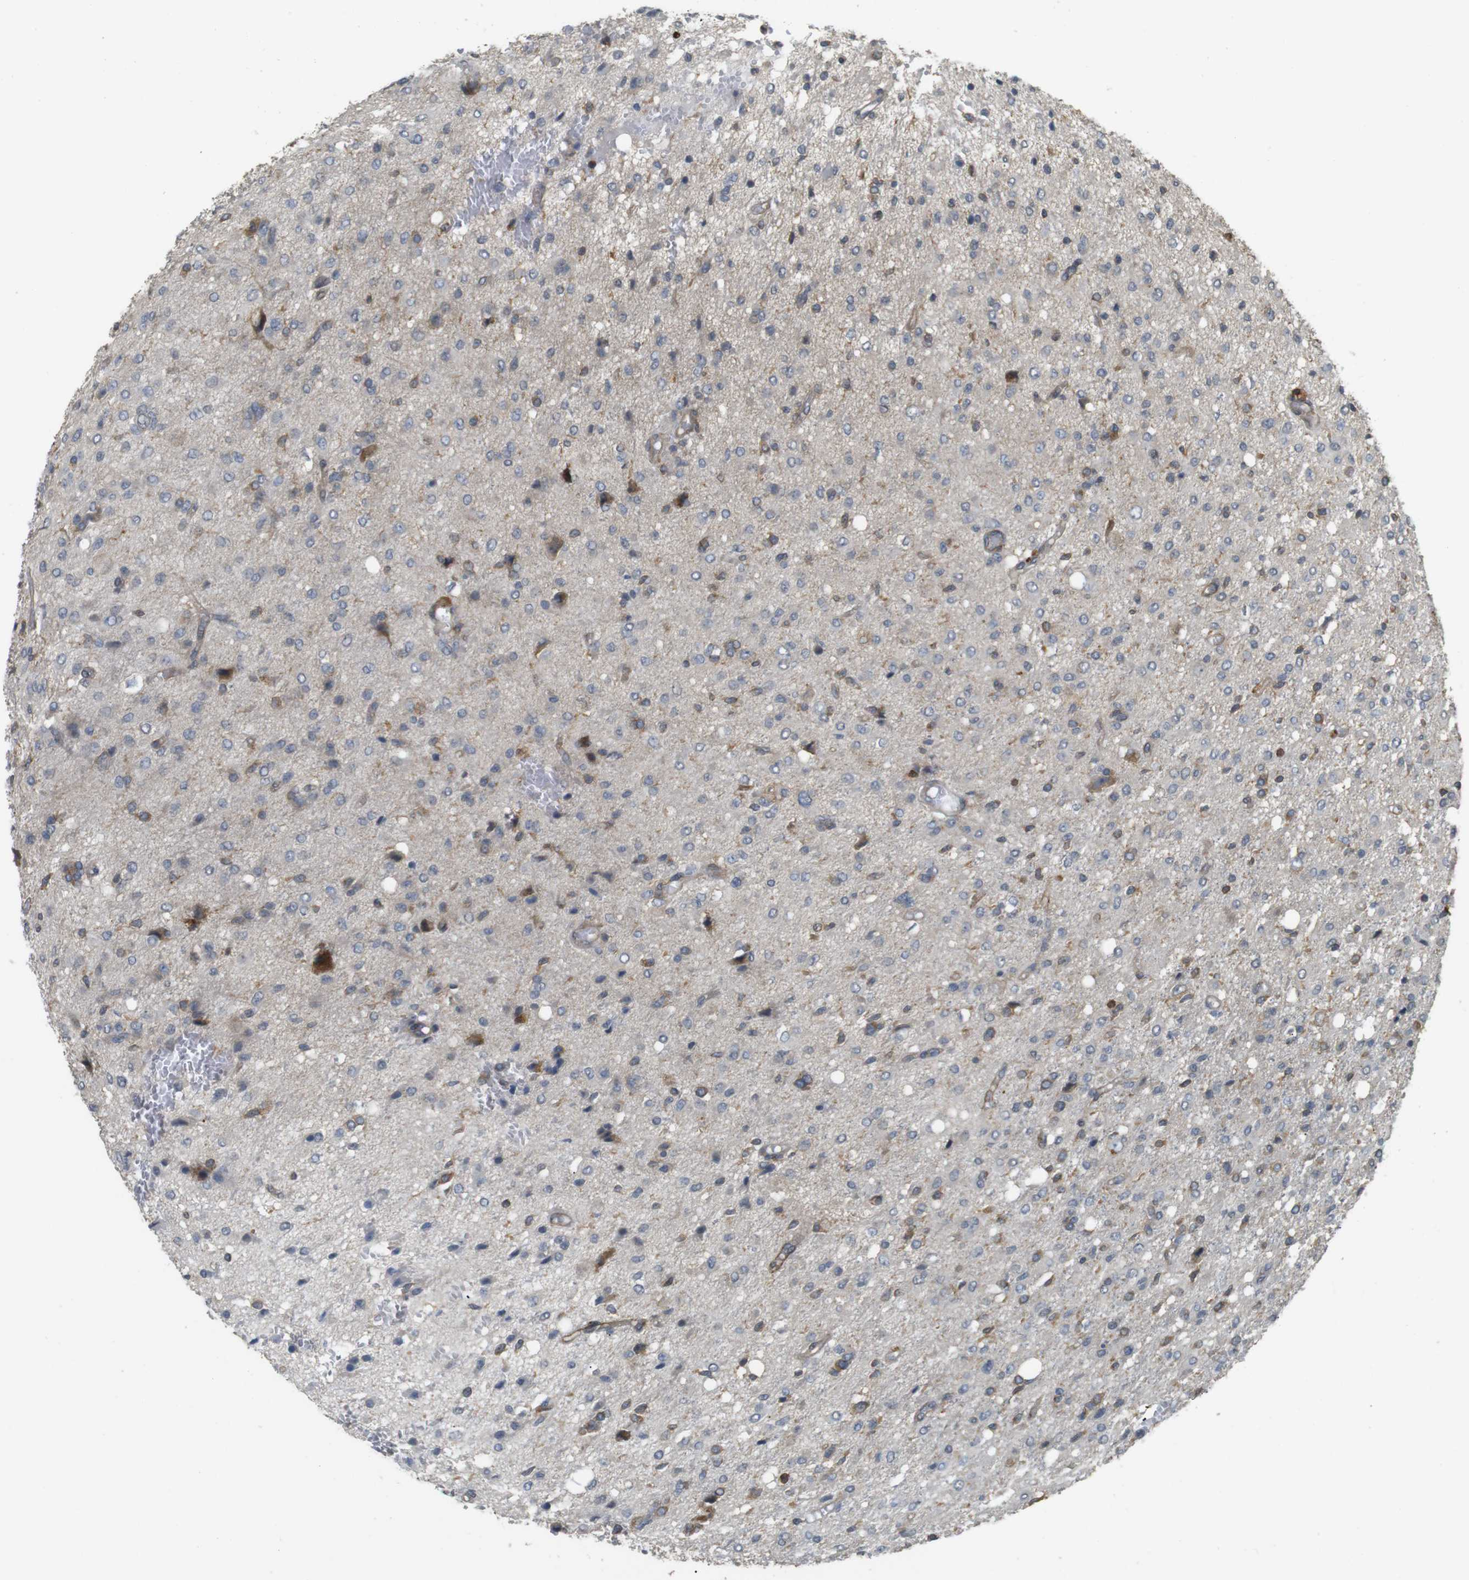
{"staining": {"intensity": "weak", "quantity": "25%-75%", "location": "cytoplasmic/membranous"}, "tissue": "glioma", "cell_type": "Tumor cells", "image_type": "cancer", "snomed": [{"axis": "morphology", "description": "Glioma, malignant, High grade"}, {"axis": "topography", "description": "Brain"}], "caption": "Immunohistochemical staining of malignant high-grade glioma demonstrates low levels of weak cytoplasmic/membranous protein expression in about 25%-75% of tumor cells. The staining was performed using DAB to visualize the protein expression in brown, while the nuclei were stained in blue with hematoxylin (Magnification: 20x).", "gene": "KSR1", "patient": {"sex": "female", "age": 59}}